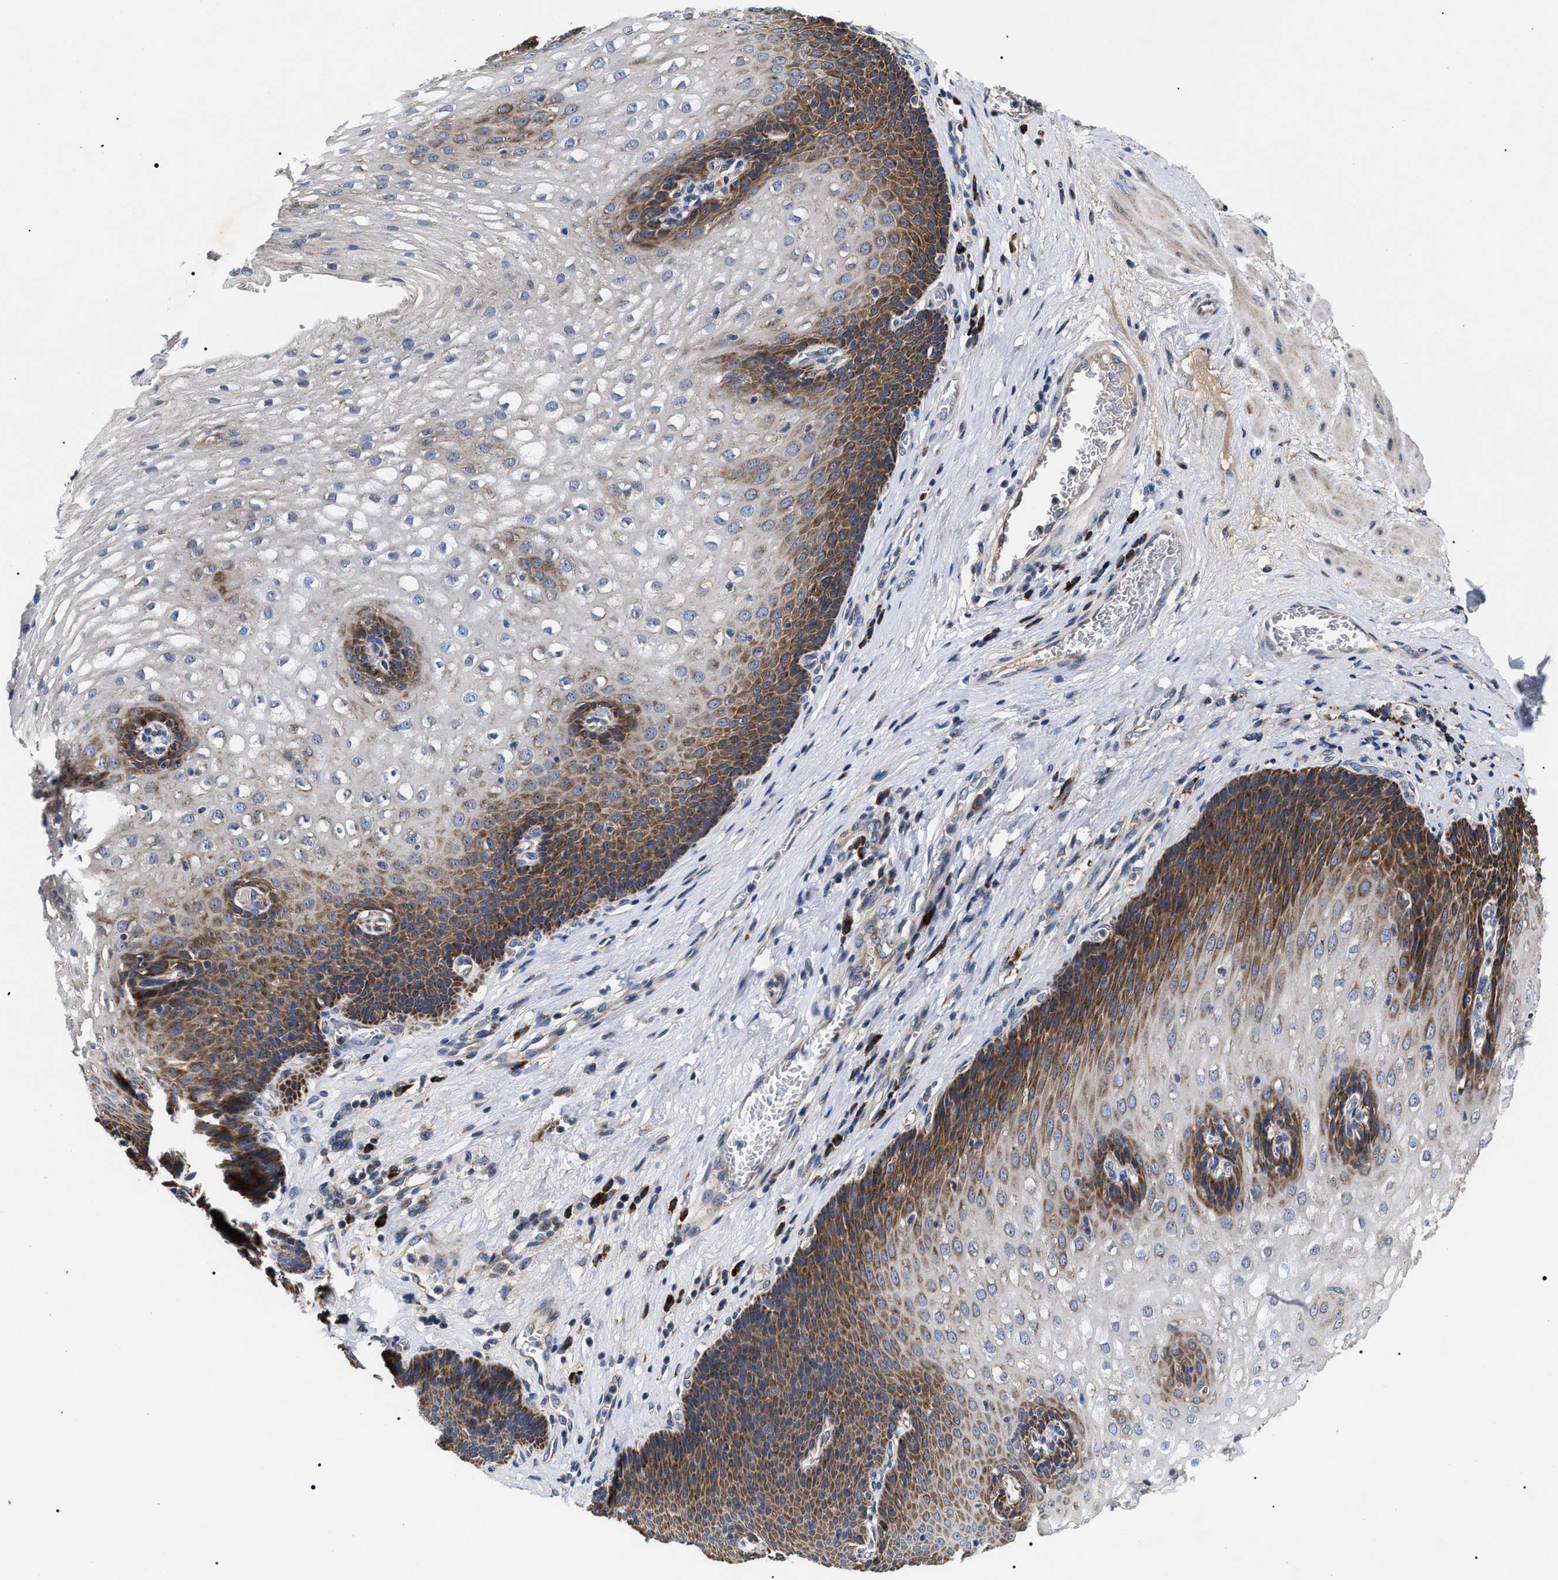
{"staining": {"intensity": "moderate", "quantity": "25%-75%", "location": "cytoplasmic/membranous"}, "tissue": "esophagus", "cell_type": "Squamous epithelial cells", "image_type": "normal", "snomed": [{"axis": "morphology", "description": "Normal tissue, NOS"}, {"axis": "topography", "description": "Esophagus"}], "caption": "This image demonstrates normal esophagus stained with immunohistochemistry to label a protein in brown. The cytoplasmic/membranous of squamous epithelial cells show moderate positivity for the protein. Nuclei are counter-stained blue.", "gene": "MACC1", "patient": {"sex": "male", "age": 48}}